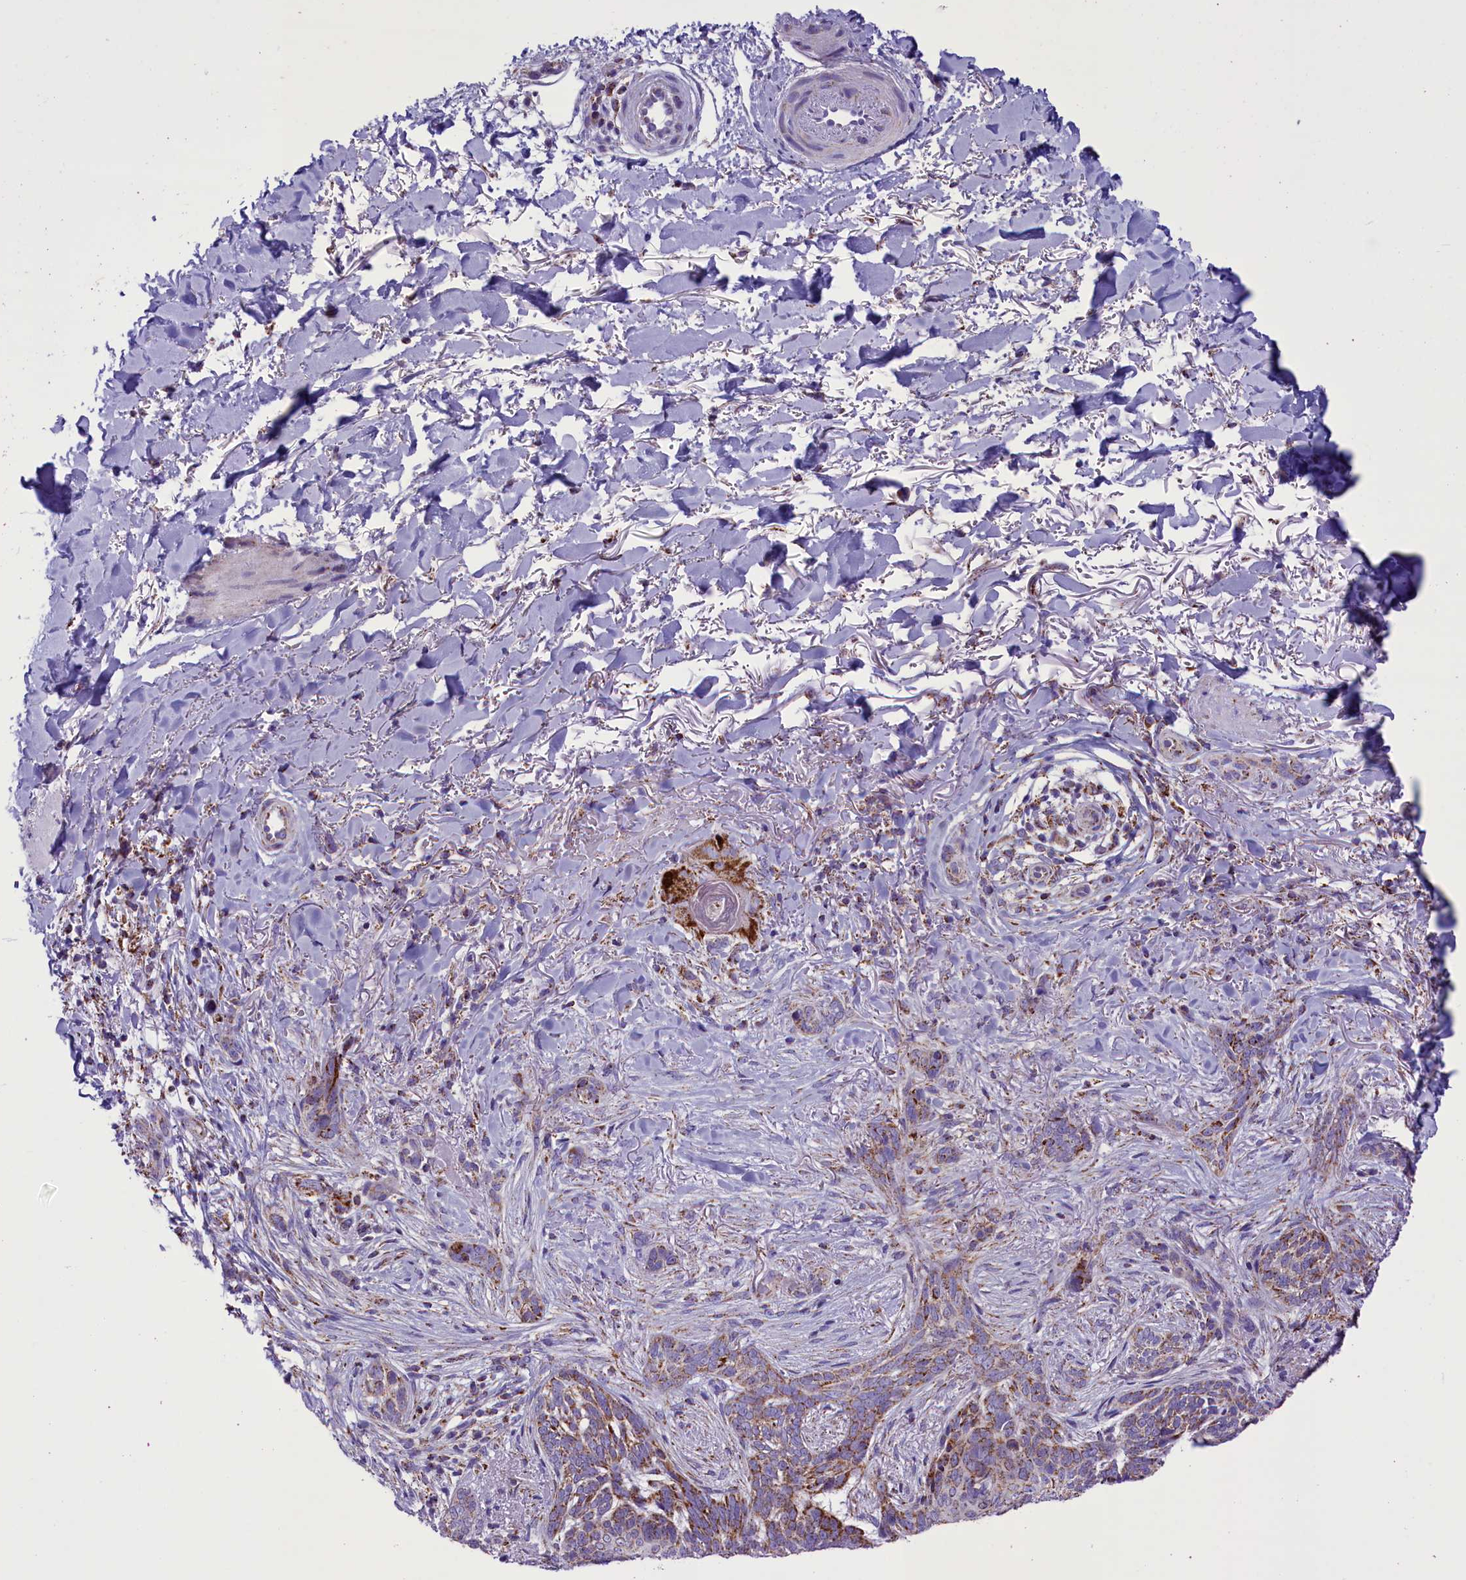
{"staining": {"intensity": "moderate", "quantity": "<25%", "location": "cytoplasmic/membranous"}, "tissue": "skin cancer", "cell_type": "Tumor cells", "image_type": "cancer", "snomed": [{"axis": "morphology", "description": "Normal tissue, NOS"}, {"axis": "morphology", "description": "Basal cell carcinoma"}, {"axis": "topography", "description": "Skin"}], "caption": "Immunohistochemical staining of skin basal cell carcinoma exhibits low levels of moderate cytoplasmic/membranous positivity in approximately <25% of tumor cells.", "gene": "ICA1L", "patient": {"sex": "female", "age": 67}}